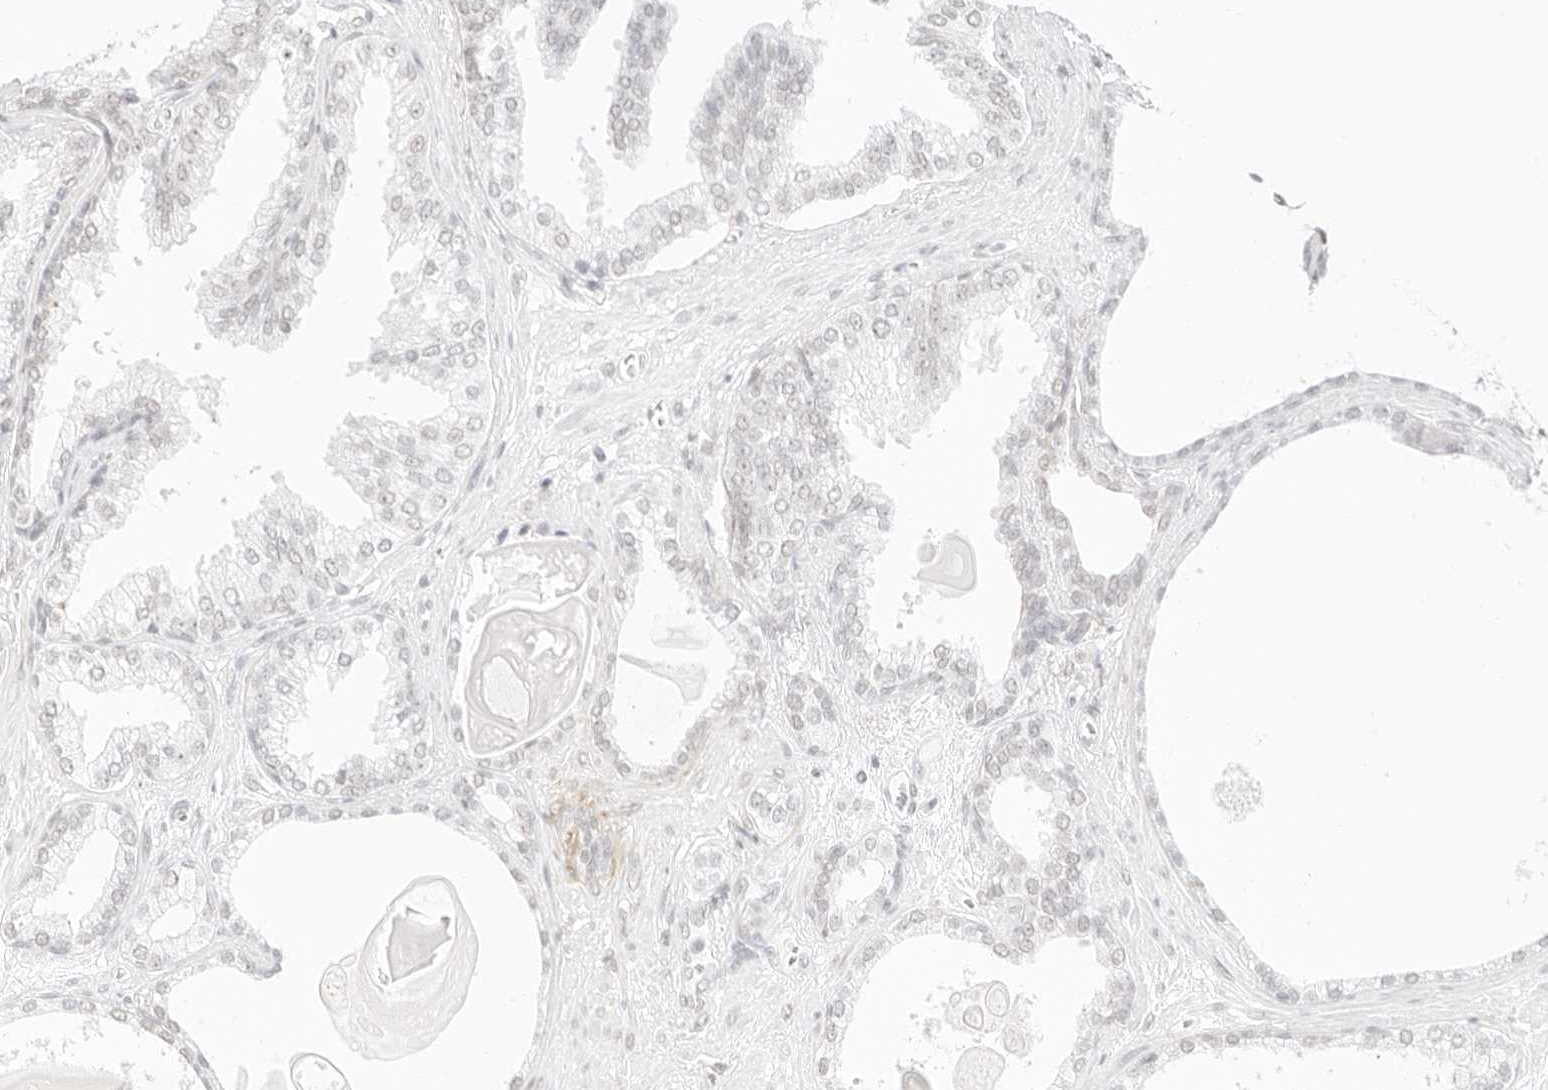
{"staining": {"intensity": "negative", "quantity": "none", "location": "none"}, "tissue": "prostate cancer", "cell_type": "Tumor cells", "image_type": "cancer", "snomed": [{"axis": "morphology", "description": "Adenocarcinoma, Low grade"}, {"axis": "topography", "description": "Prostate"}], "caption": "Tumor cells are negative for protein expression in human low-grade adenocarcinoma (prostate).", "gene": "FBLN5", "patient": {"sex": "male", "age": 70}}